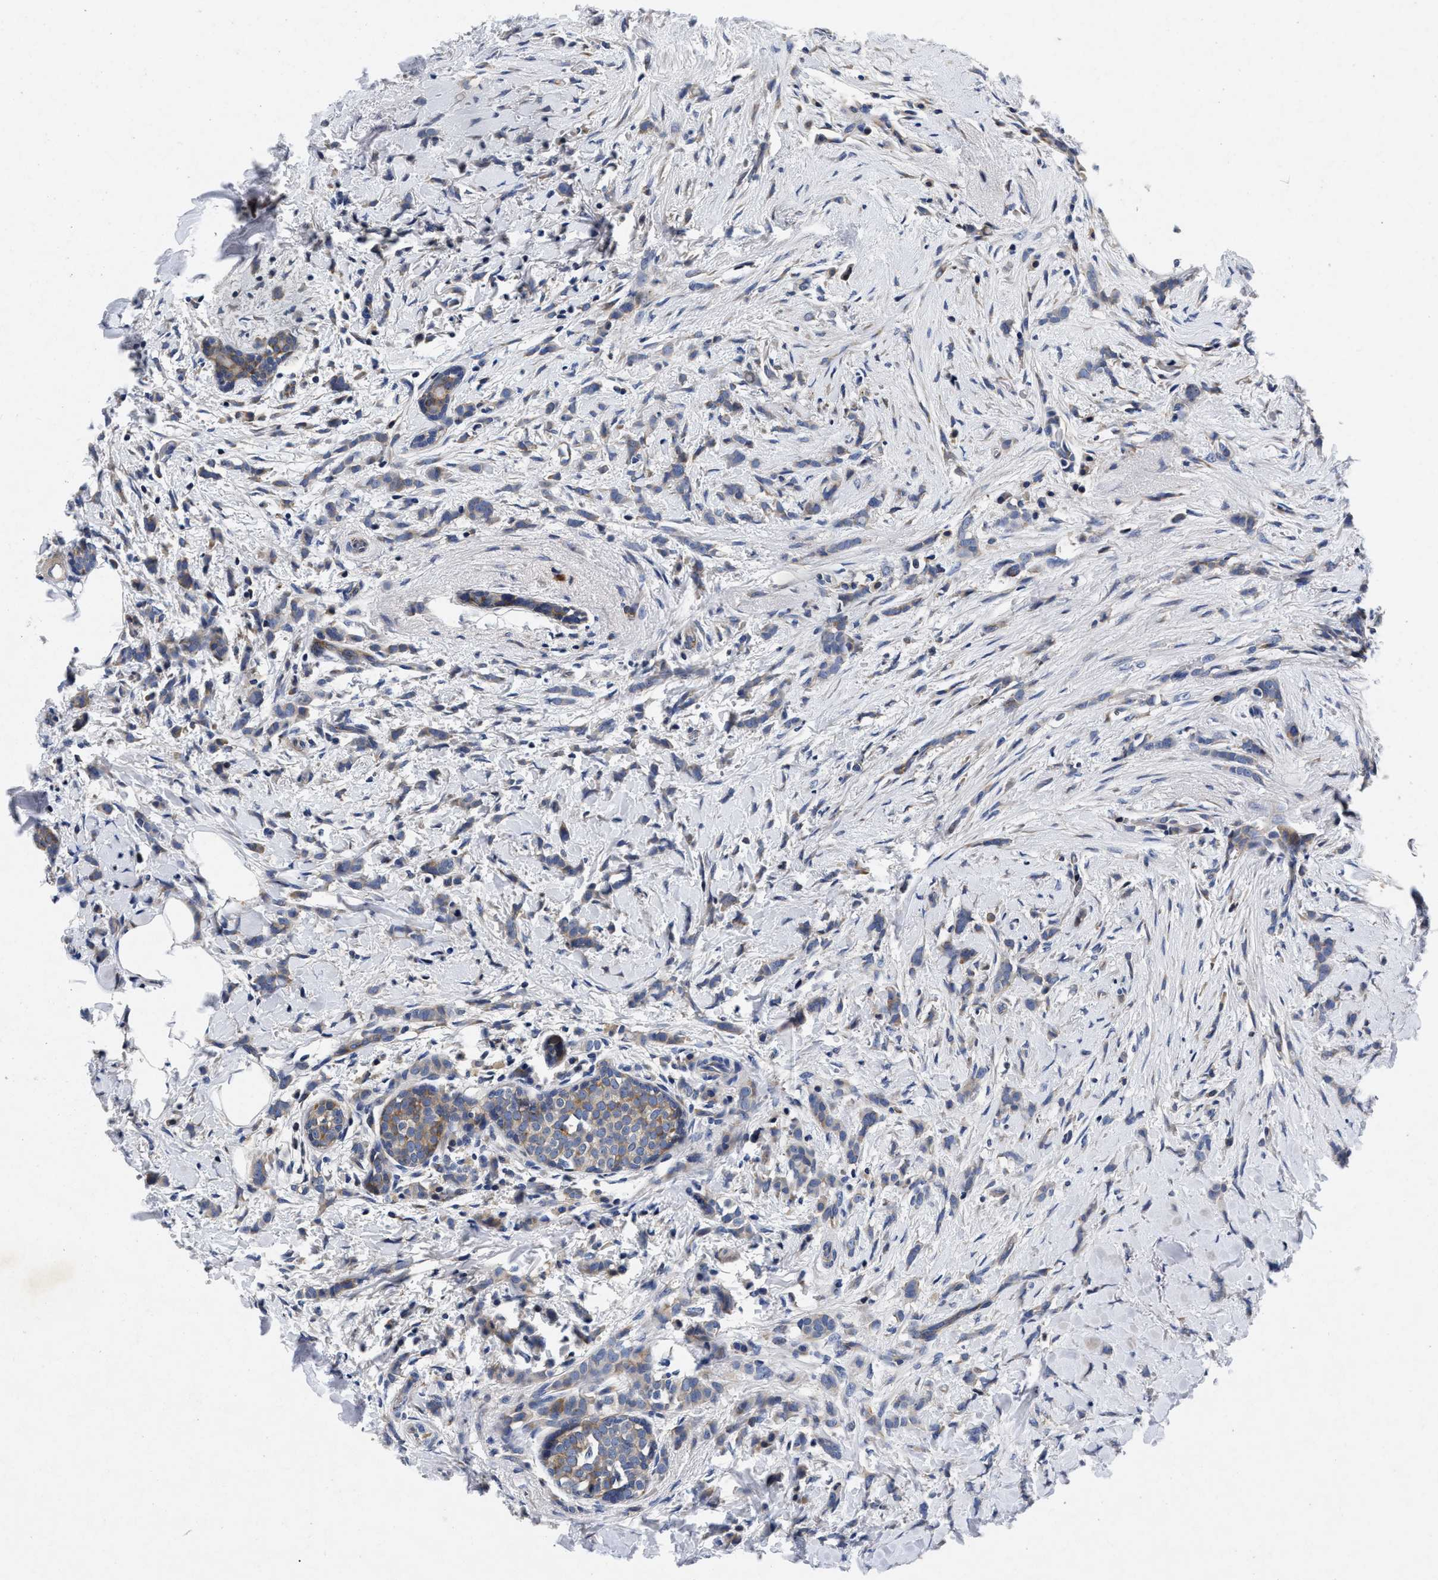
{"staining": {"intensity": "weak", "quantity": "<25%", "location": "cytoplasmic/membranous"}, "tissue": "breast cancer", "cell_type": "Tumor cells", "image_type": "cancer", "snomed": [{"axis": "morphology", "description": "Lobular carcinoma, in situ"}, {"axis": "morphology", "description": "Lobular carcinoma"}, {"axis": "topography", "description": "Breast"}], "caption": "Immunohistochemical staining of breast lobular carcinoma in situ exhibits no significant positivity in tumor cells.", "gene": "LAD1", "patient": {"sex": "female", "age": 41}}